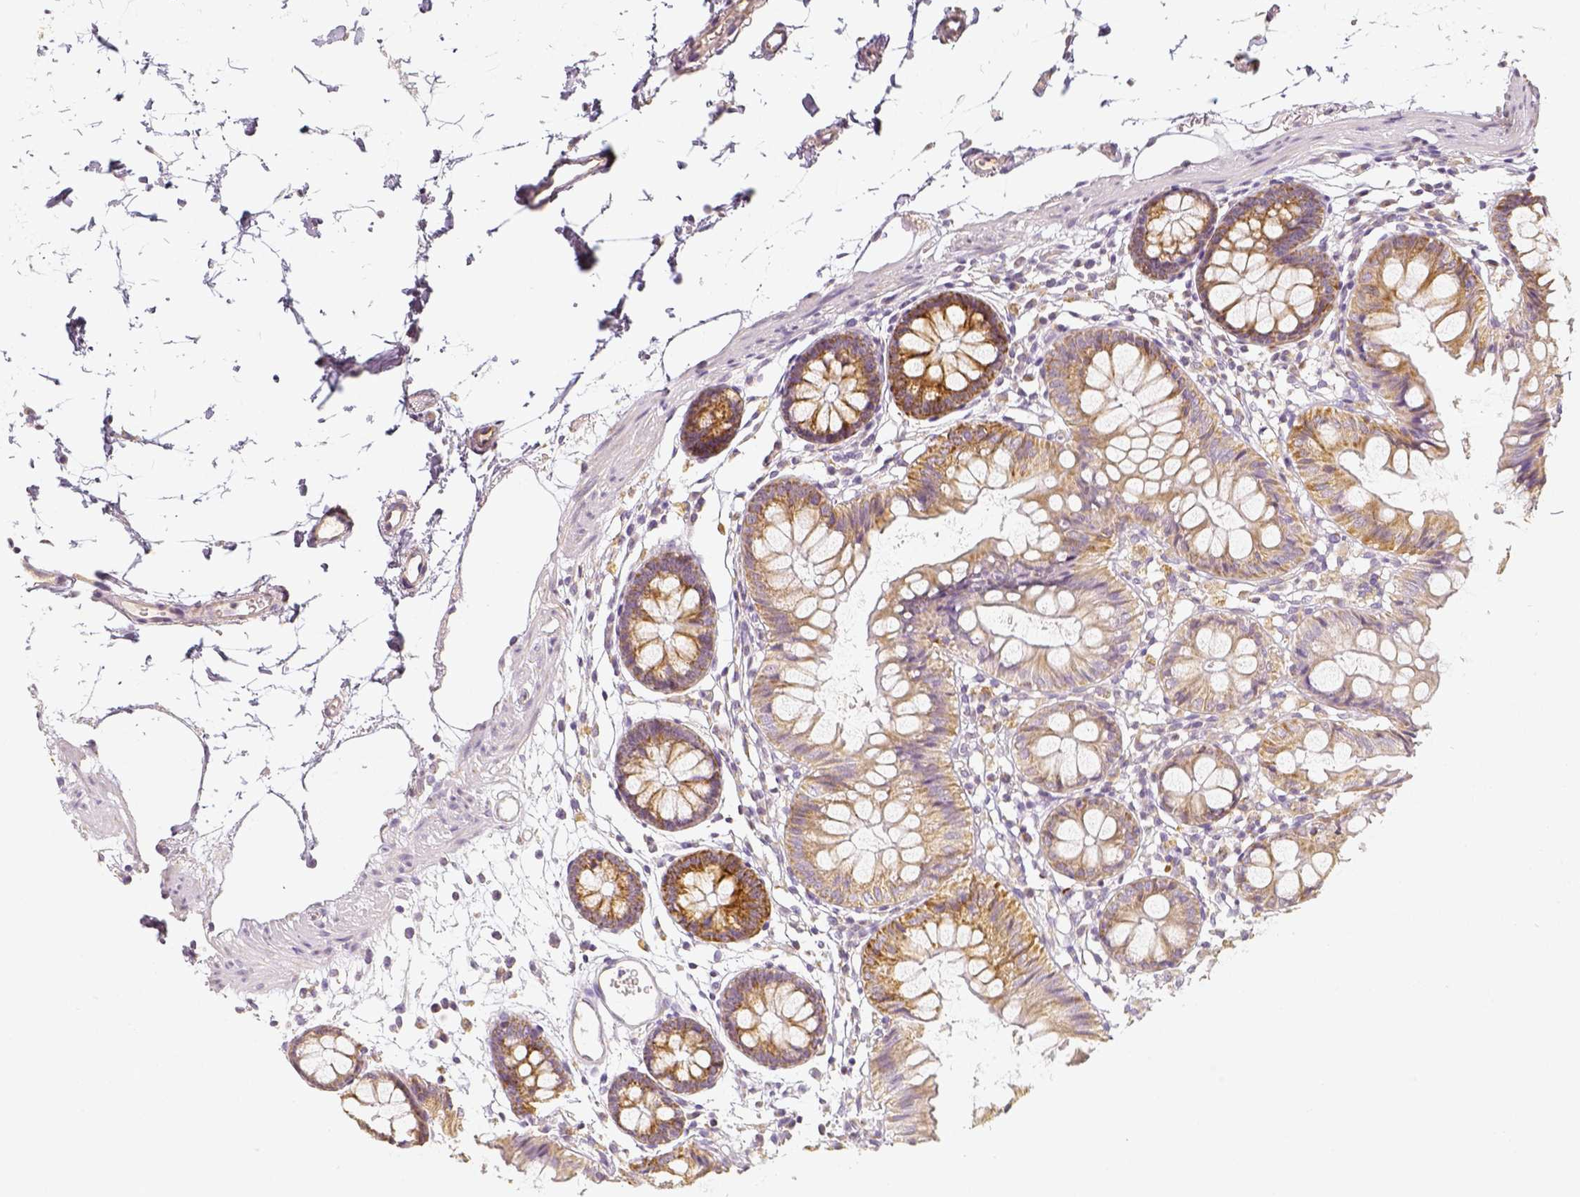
{"staining": {"intensity": "moderate", "quantity": ">75%", "location": "cytoplasmic/membranous"}, "tissue": "colon", "cell_type": "Endothelial cells", "image_type": "normal", "snomed": [{"axis": "morphology", "description": "Normal tissue, NOS"}, {"axis": "topography", "description": "Colon"}], "caption": "High-power microscopy captured an immunohistochemistry histopathology image of normal colon, revealing moderate cytoplasmic/membranous expression in about >75% of endothelial cells.", "gene": "PGAM5", "patient": {"sex": "female", "age": 84}}